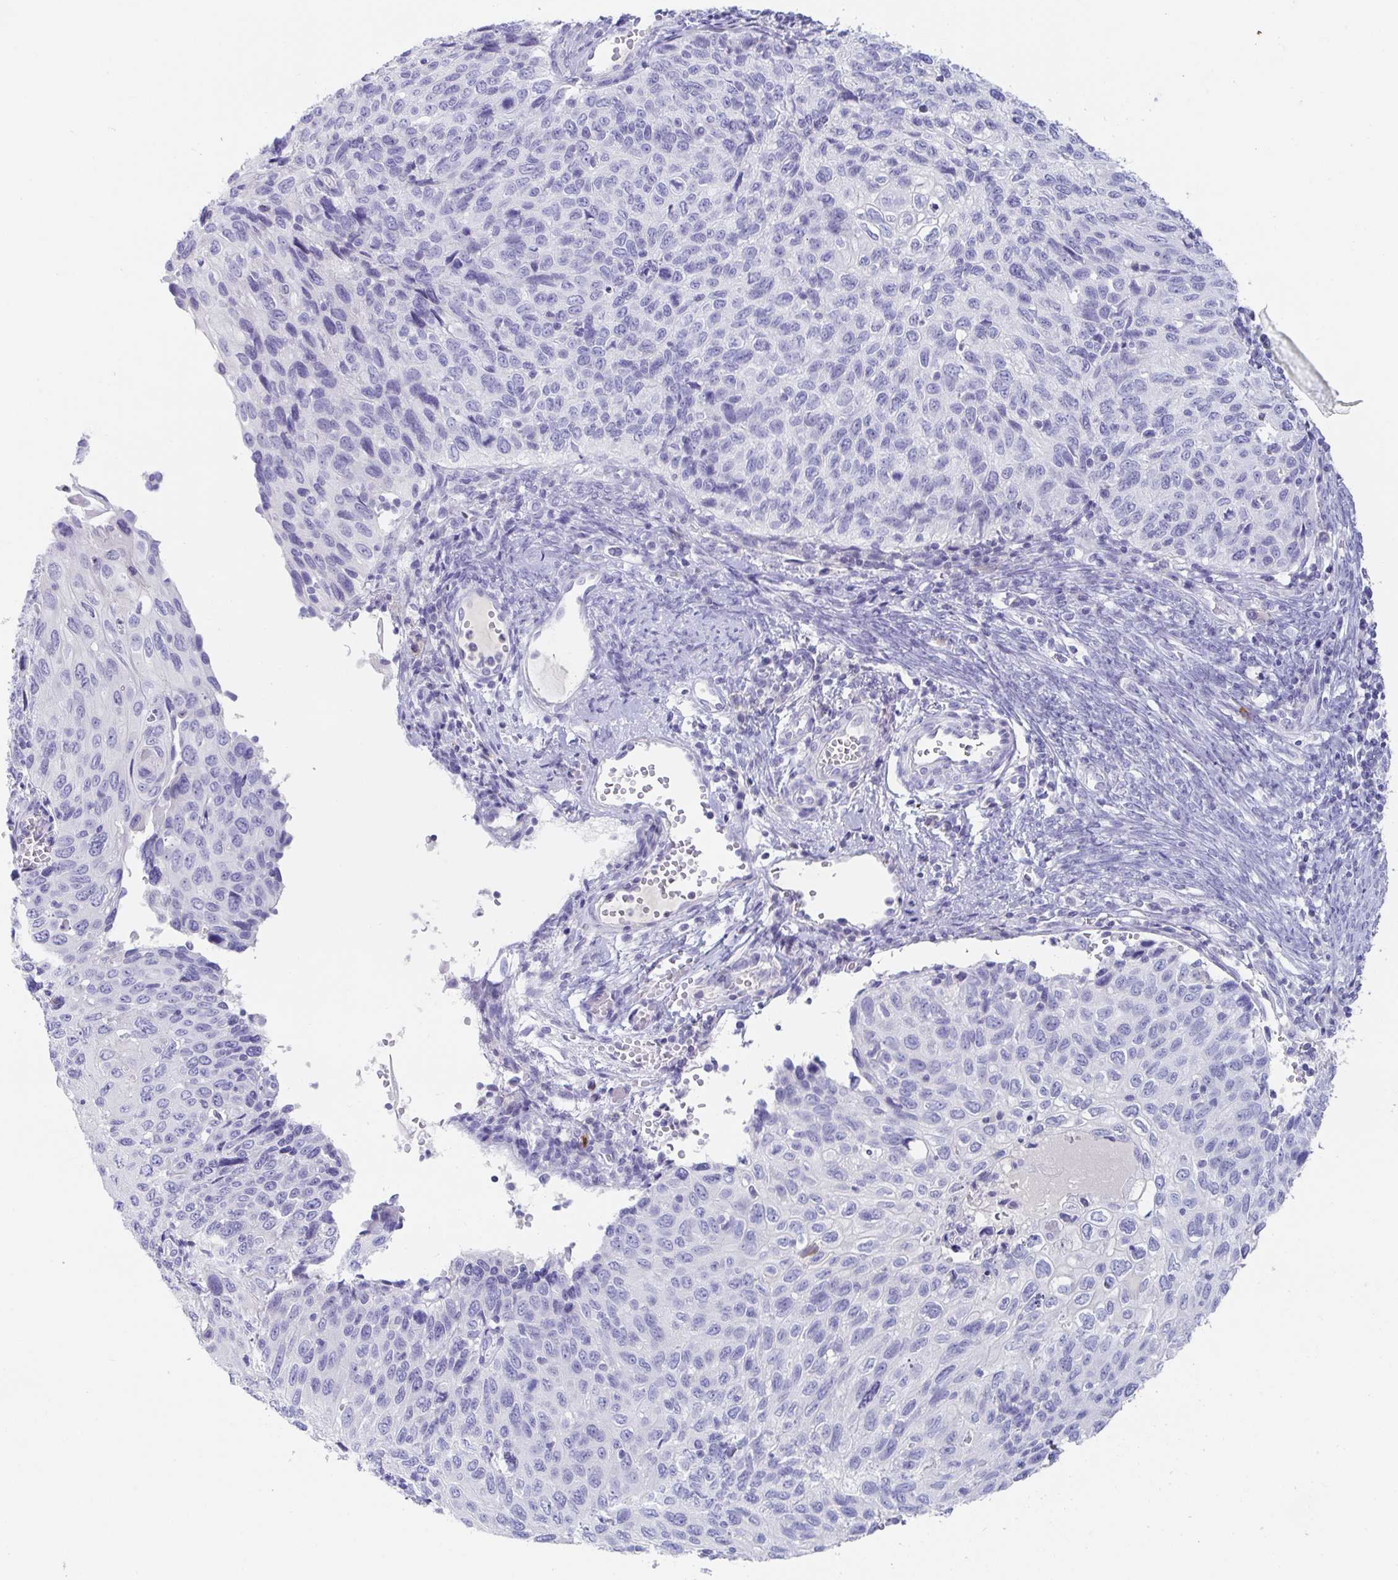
{"staining": {"intensity": "negative", "quantity": "none", "location": "none"}, "tissue": "cervical cancer", "cell_type": "Tumor cells", "image_type": "cancer", "snomed": [{"axis": "morphology", "description": "Squamous cell carcinoma, NOS"}, {"axis": "topography", "description": "Cervix"}], "caption": "An immunohistochemistry image of cervical cancer (squamous cell carcinoma) is shown. There is no staining in tumor cells of cervical cancer (squamous cell carcinoma). (Stains: DAB IHC with hematoxylin counter stain, Microscopy: brightfield microscopy at high magnification).", "gene": "PLA2G1B", "patient": {"sex": "female", "age": 70}}